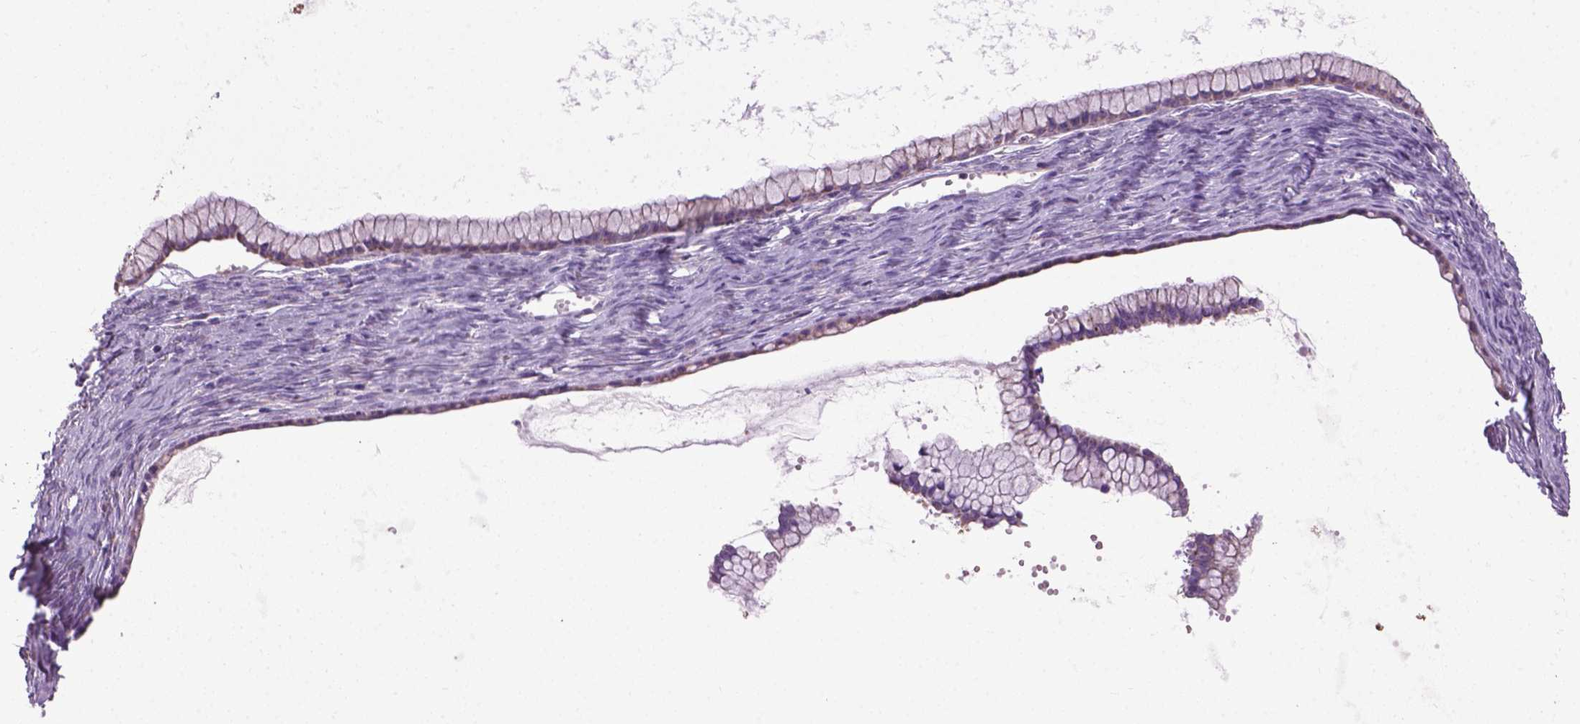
{"staining": {"intensity": "weak", "quantity": ">75%", "location": "cytoplasmic/membranous"}, "tissue": "ovarian cancer", "cell_type": "Tumor cells", "image_type": "cancer", "snomed": [{"axis": "morphology", "description": "Cystadenocarcinoma, mucinous, NOS"}, {"axis": "topography", "description": "Ovary"}], "caption": "Ovarian cancer was stained to show a protein in brown. There is low levels of weak cytoplasmic/membranous staining in approximately >75% of tumor cells. The staining was performed using DAB (3,3'-diaminobenzidine), with brown indicating positive protein expression. Nuclei are stained blue with hematoxylin.", "gene": "VDAC1", "patient": {"sex": "female", "age": 41}}